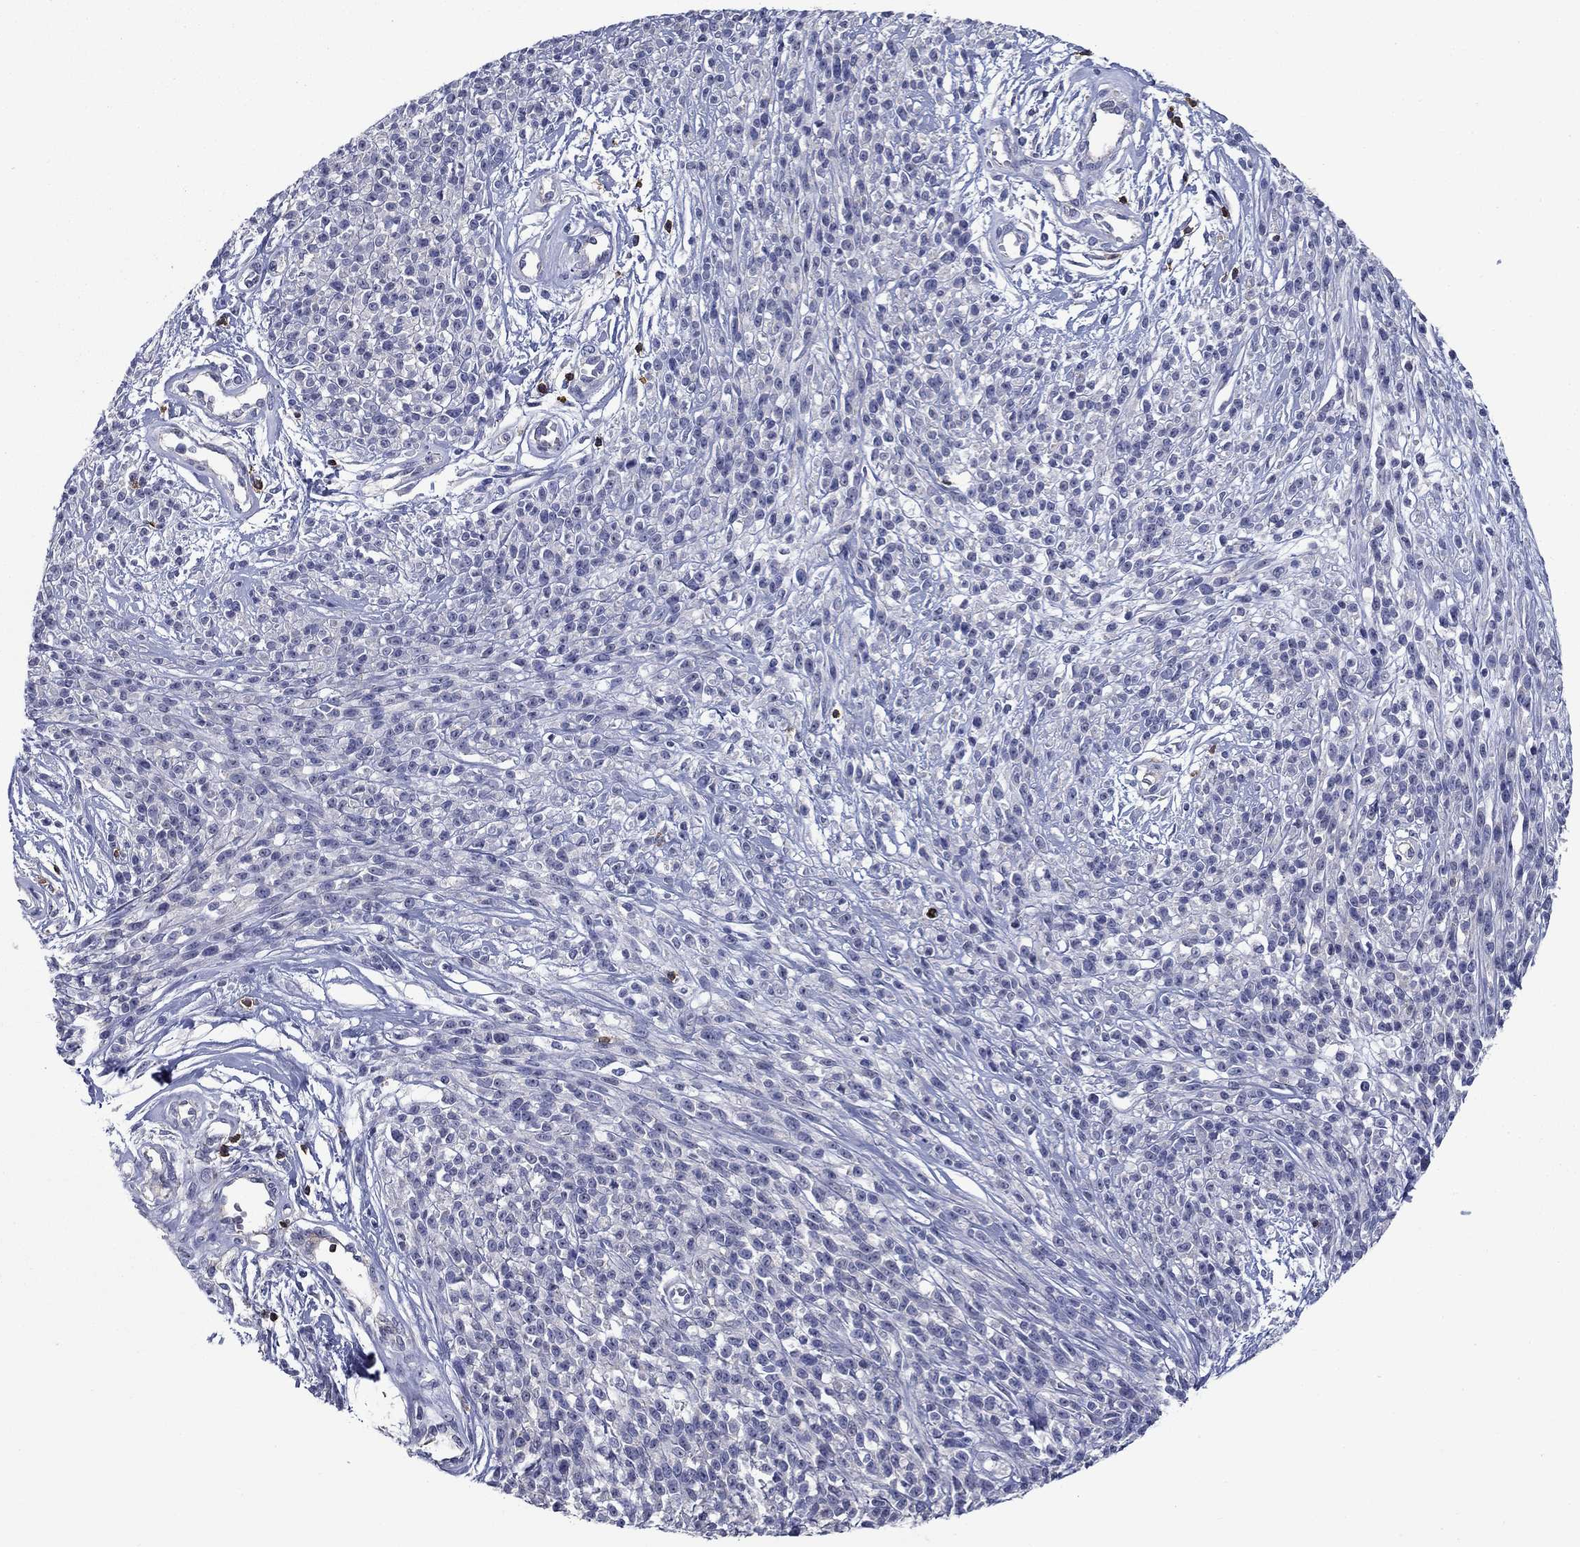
{"staining": {"intensity": "negative", "quantity": "none", "location": "none"}, "tissue": "melanoma", "cell_type": "Tumor cells", "image_type": "cancer", "snomed": [{"axis": "morphology", "description": "Malignant melanoma, NOS"}, {"axis": "topography", "description": "Skin"}, {"axis": "topography", "description": "Skin of trunk"}], "caption": "Immunohistochemistry of malignant melanoma reveals no positivity in tumor cells.", "gene": "SIT1", "patient": {"sex": "male", "age": 74}}